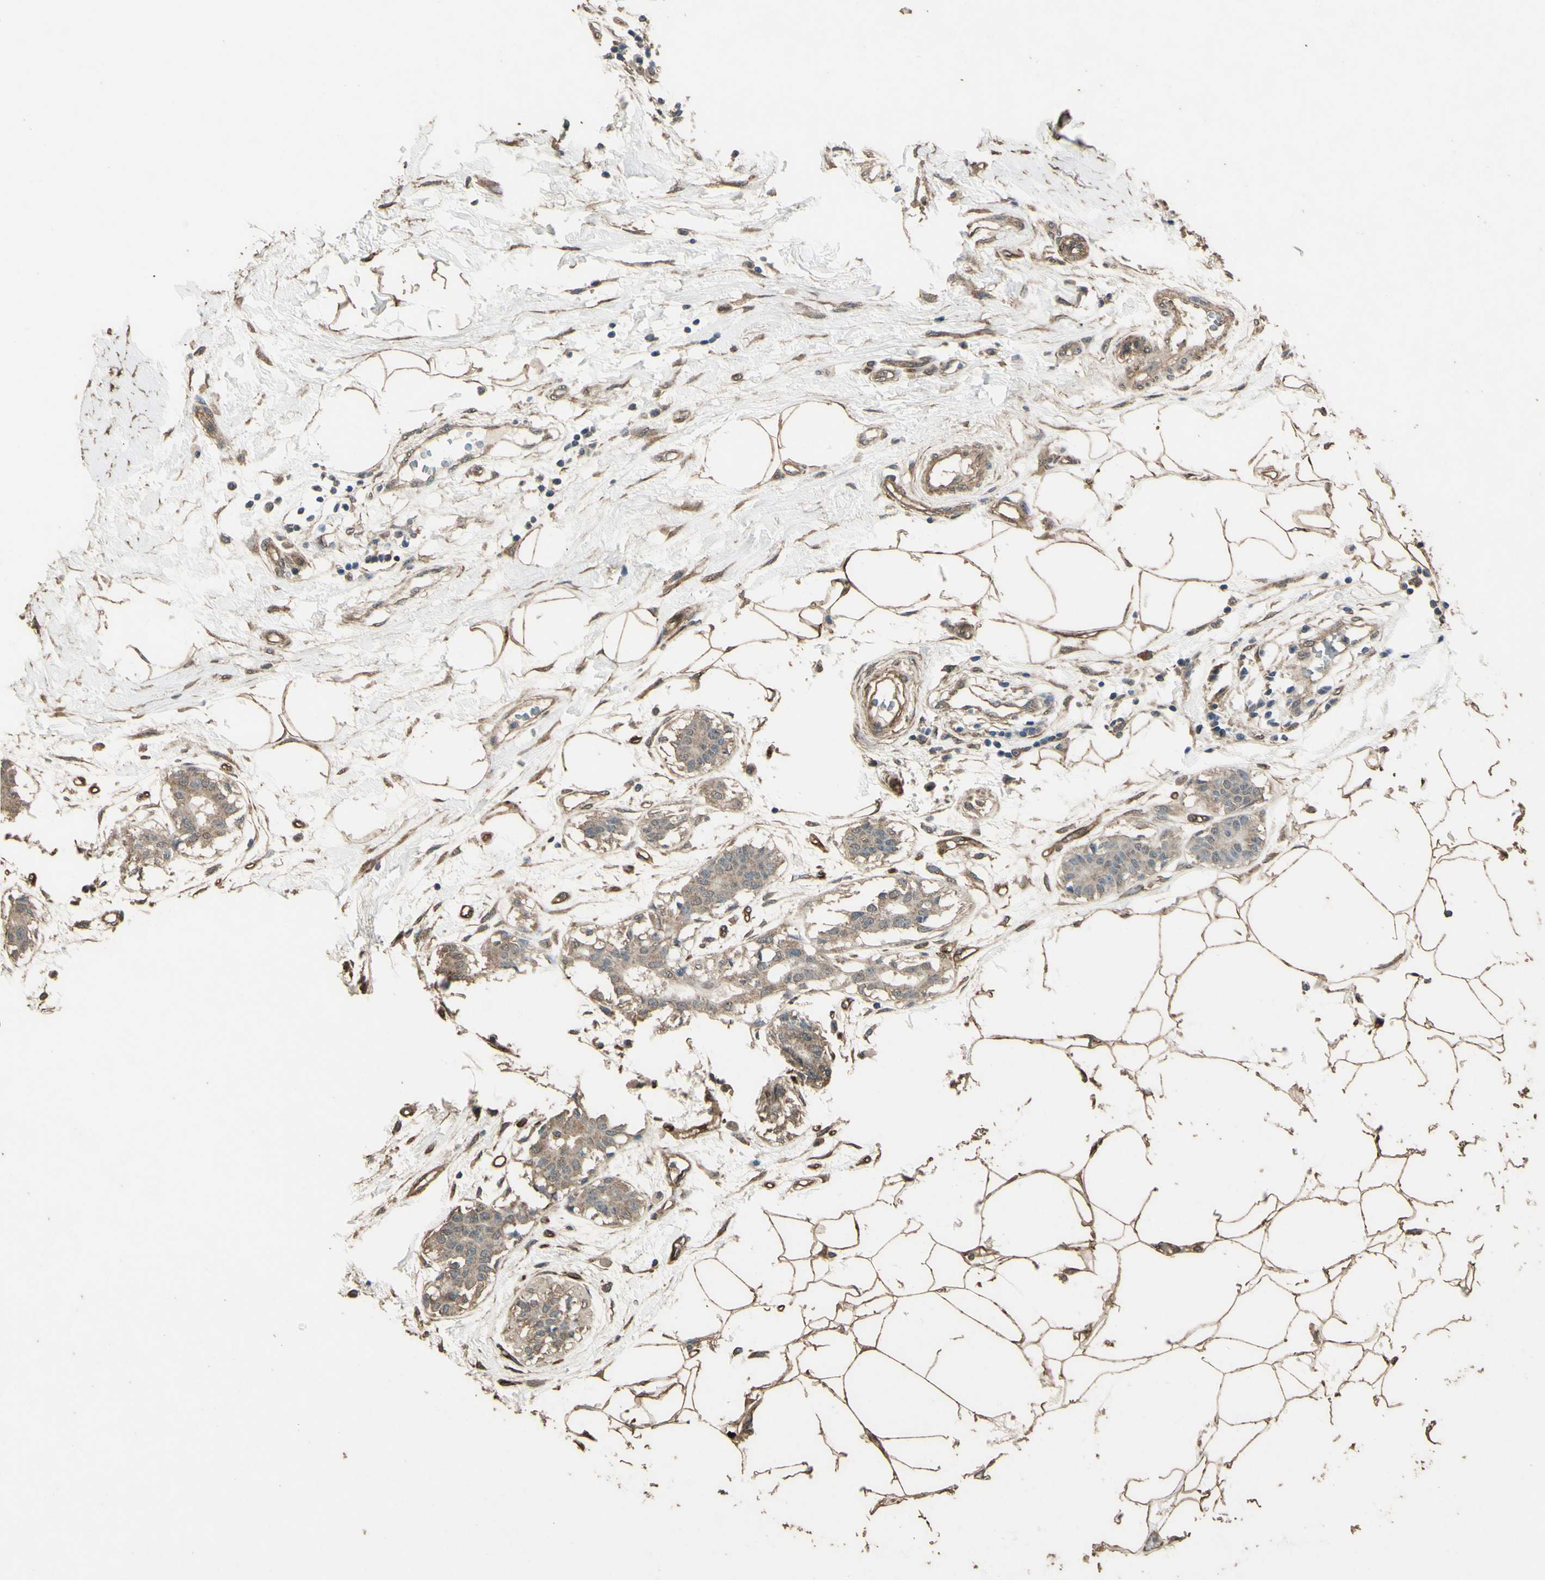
{"staining": {"intensity": "moderate", "quantity": ">75%", "location": "cytoplasmic/membranous"}, "tissue": "breast cancer", "cell_type": "Tumor cells", "image_type": "cancer", "snomed": [{"axis": "morphology", "description": "Duct carcinoma"}, {"axis": "topography", "description": "Breast"}], "caption": "Breast cancer stained with DAB IHC shows medium levels of moderate cytoplasmic/membranous expression in approximately >75% of tumor cells. The staining is performed using DAB (3,3'-diaminobenzidine) brown chromogen to label protein expression. The nuclei are counter-stained blue using hematoxylin.", "gene": "TSPO", "patient": {"sex": "female", "age": 40}}